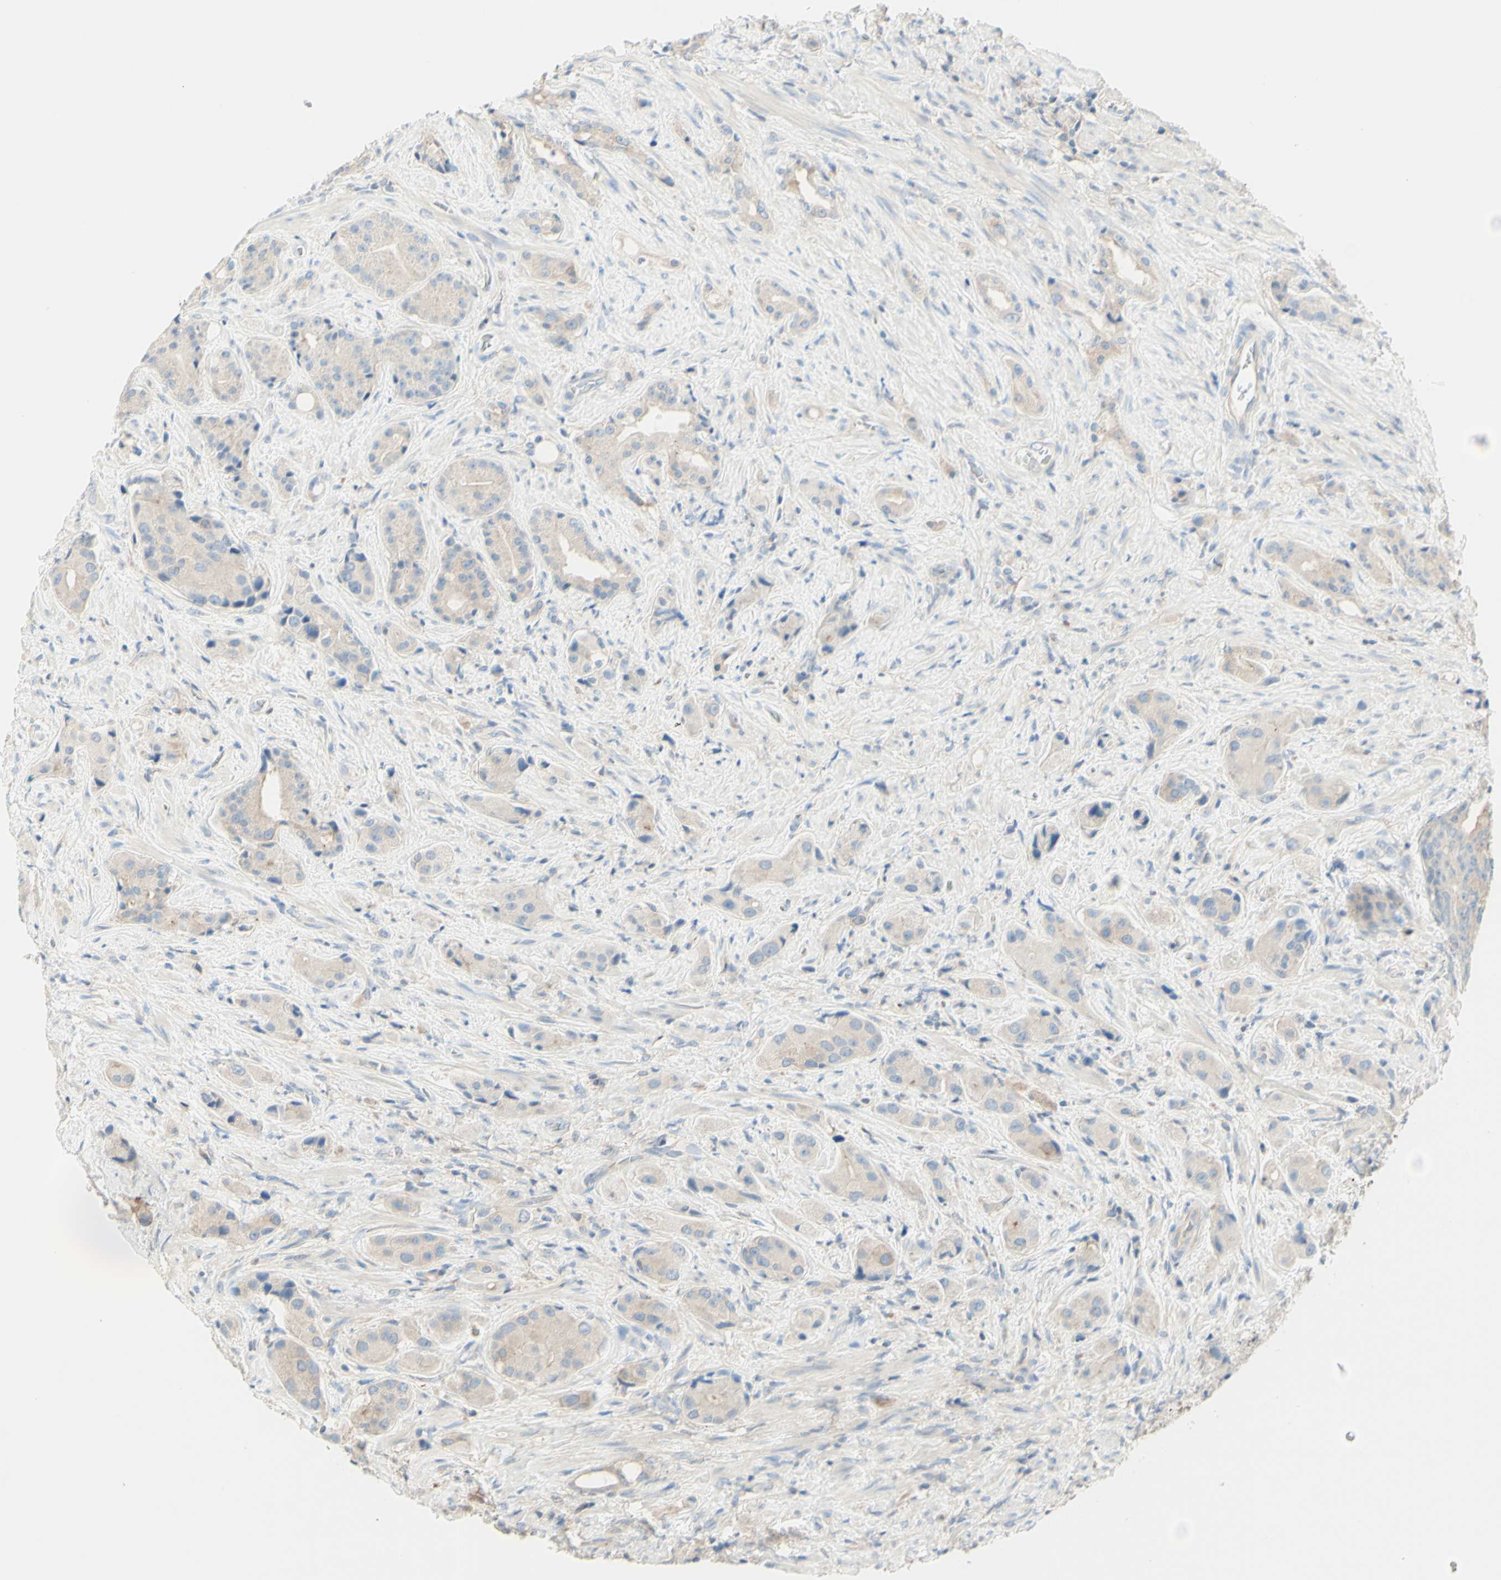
{"staining": {"intensity": "weak", "quantity": "<25%", "location": "cytoplasmic/membranous"}, "tissue": "prostate cancer", "cell_type": "Tumor cells", "image_type": "cancer", "snomed": [{"axis": "morphology", "description": "Adenocarcinoma, High grade"}, {"axis": "topography", "description": "Prostate"}], "caption": "Immunohistochemistry micrograph of prostate high-grade adenocarcinoma stained for a protein (brown), which displays no expression in tumor cells.", "gene": "MTM1", "patient": {"sex": "male", "age": 71}}